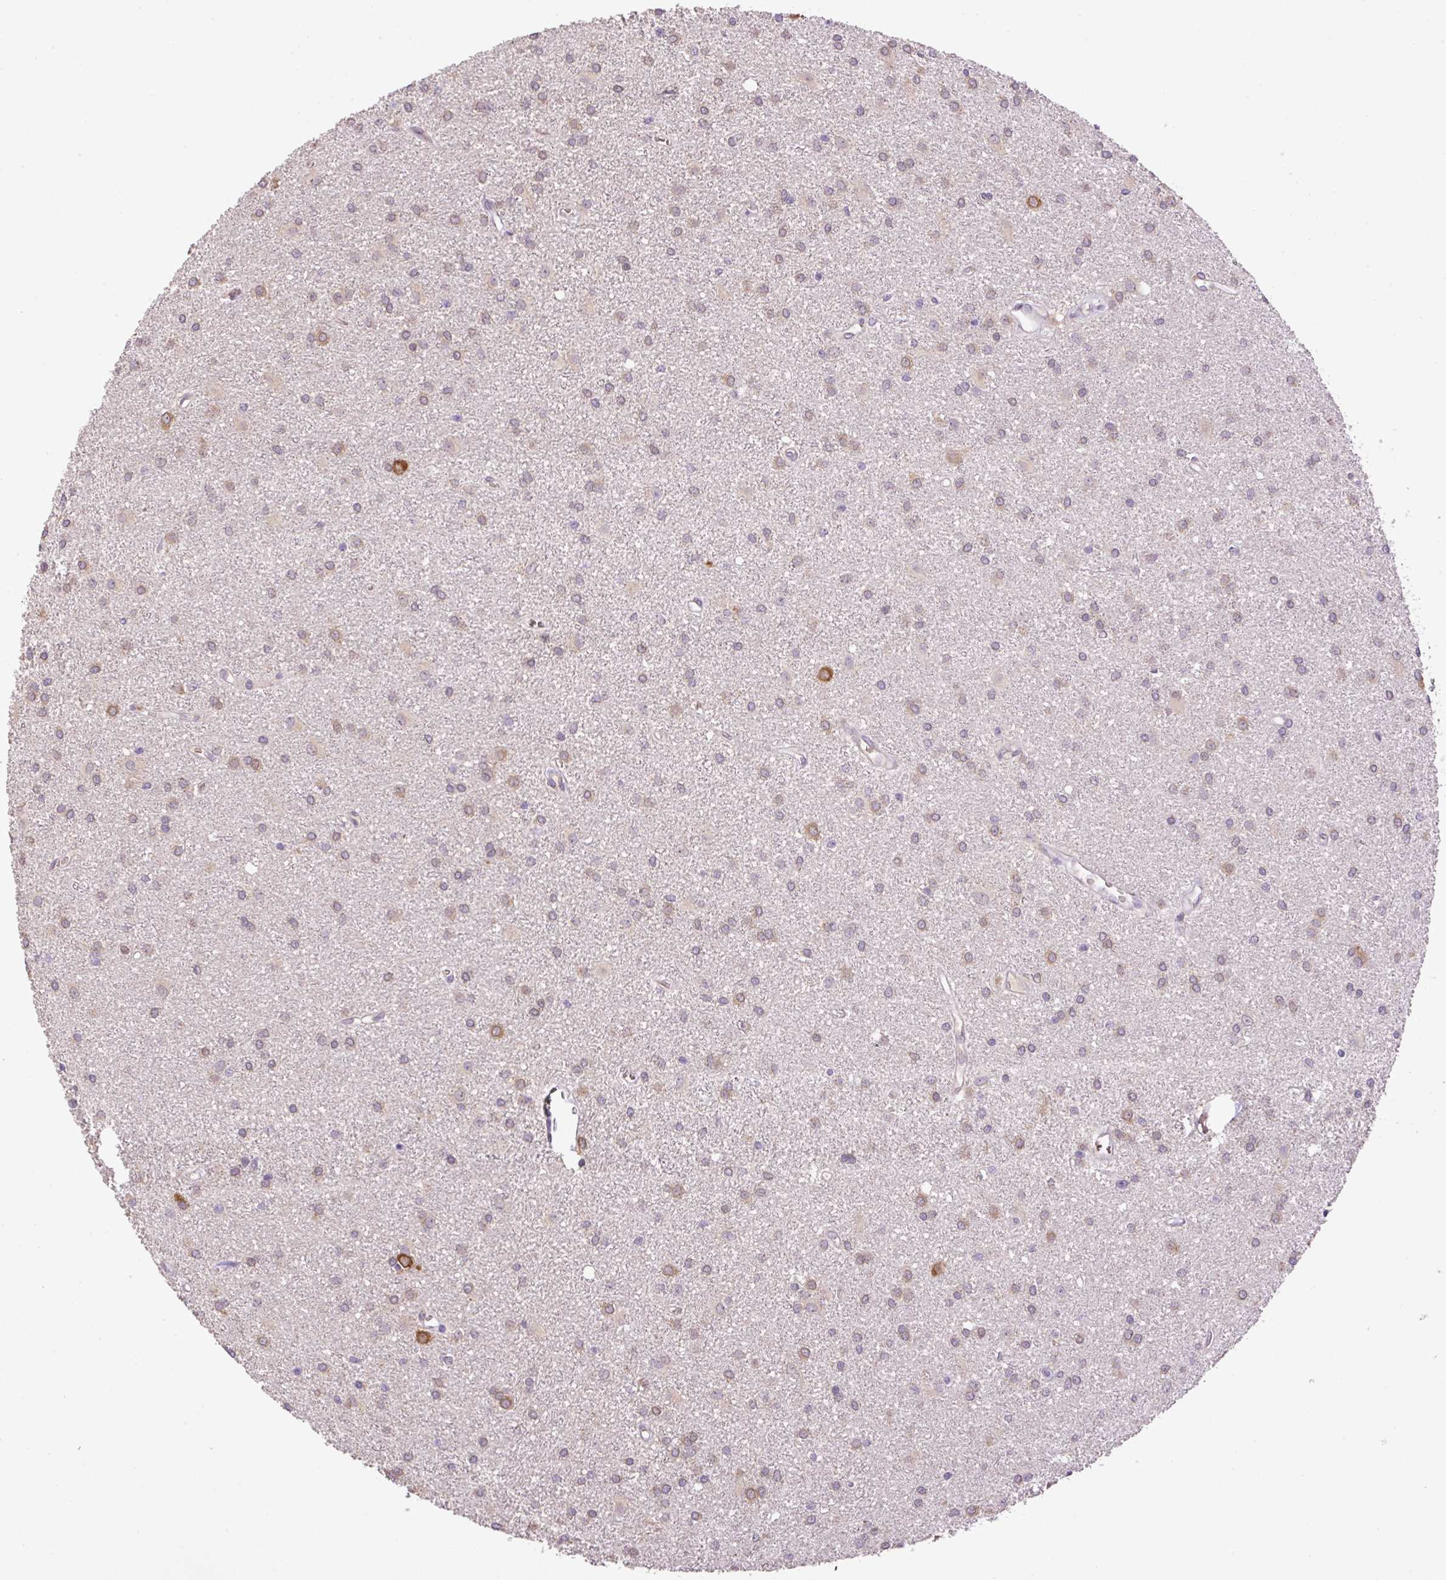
{"staining": {"intensity": "weak", "quantity": "25%-75%", "location": "cytoplasmic/membranous"}, "tissue": "glioma", "cell_type": "Tumor cells", "image_type": "cancer", "snomed": [{"axis": "morphology", "description": "Glioma, malignant, High grade"}, {"axis": "topography", "description": "Brain"}], "caption": "Immunohistochemical staining of glioma shows low levels of weak cytoplasmic/membranous protein positivity in about 25%-75% of tumor cells.", "gene": "HABP4", "patient": {"sex": "female", "age": 50}}